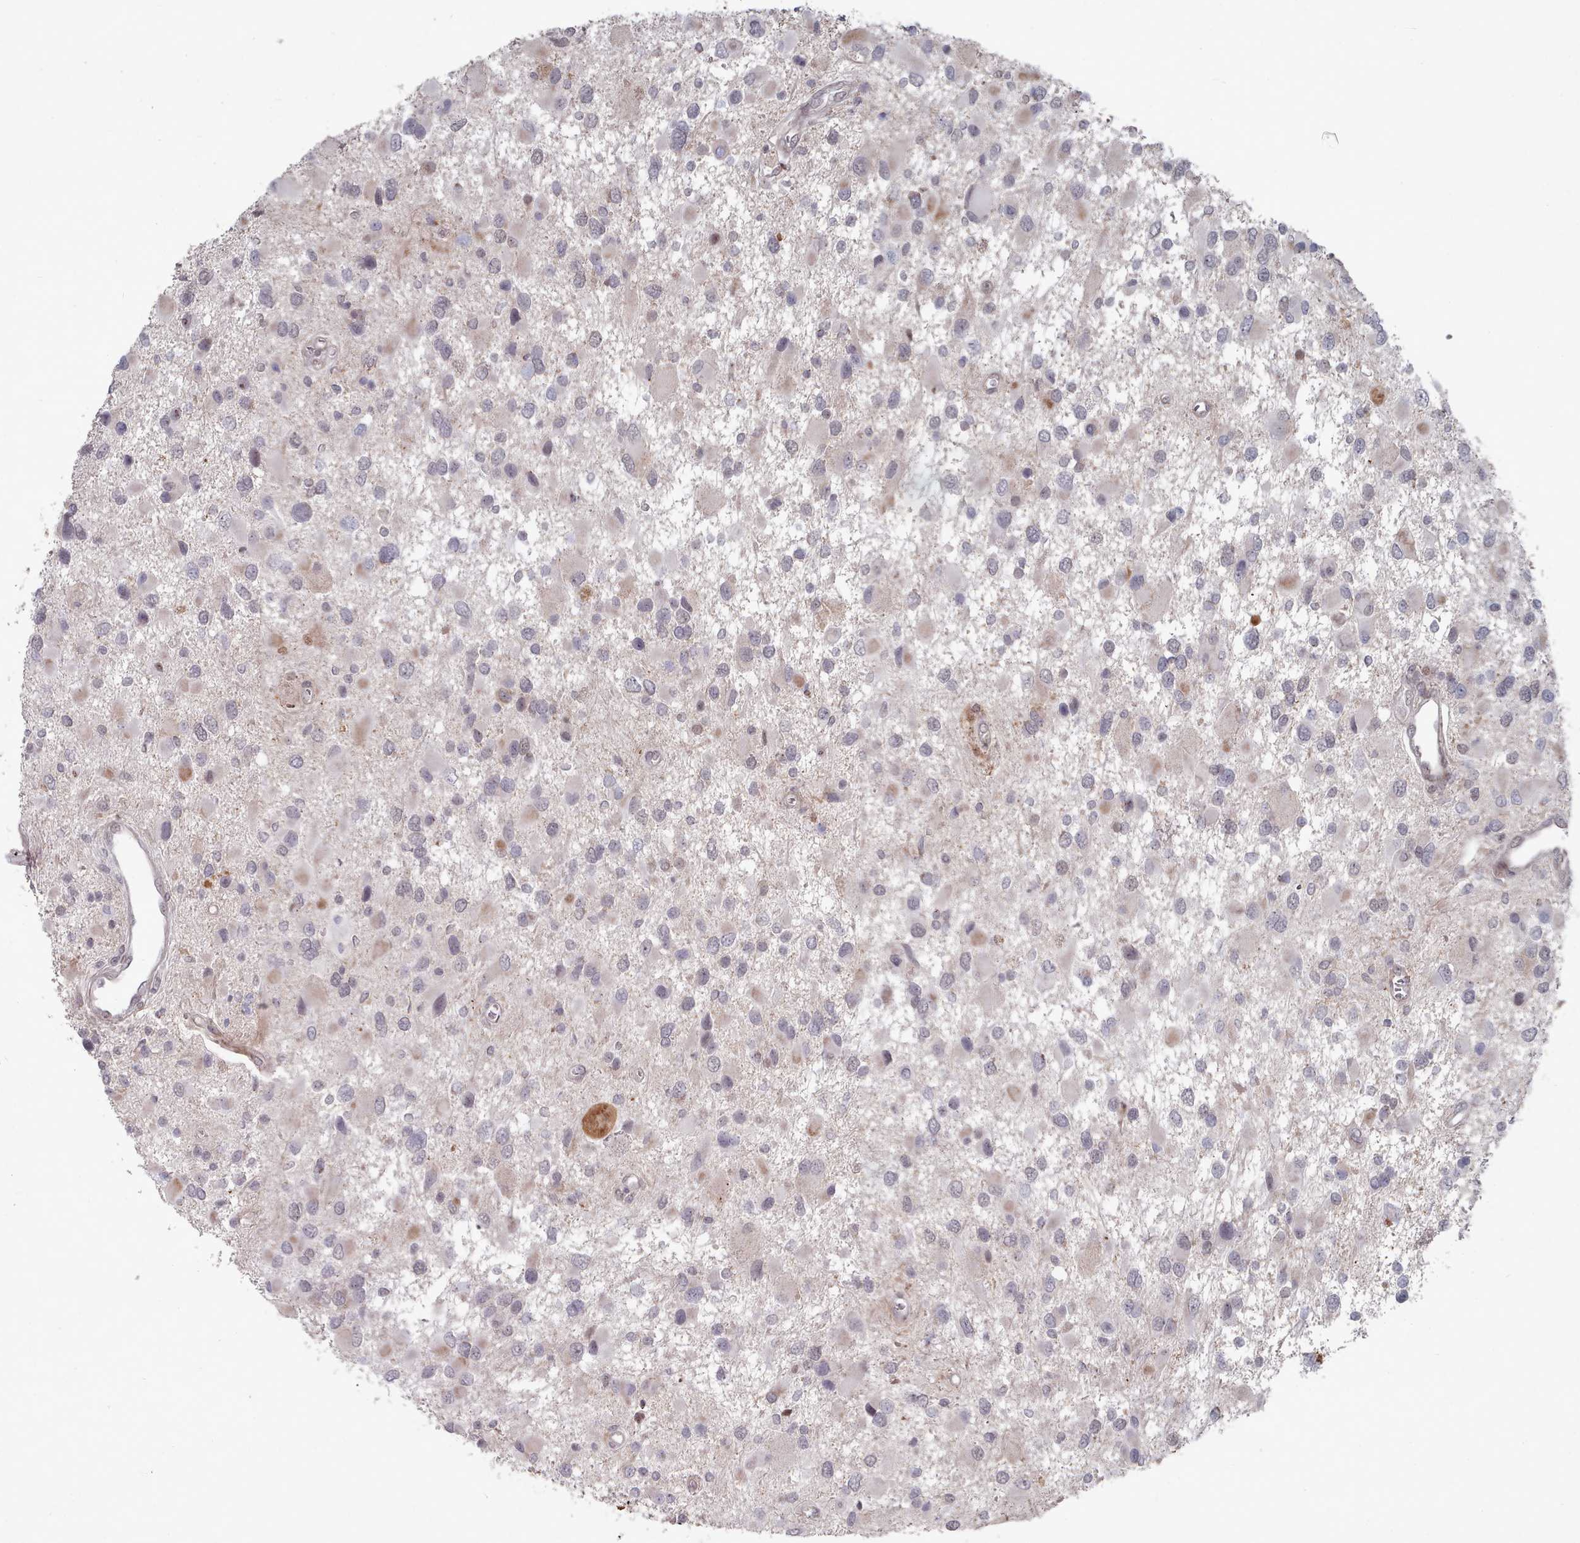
{"staining": {"intensity": "negative", "quantity": "none", "location": "none"}, "tissue": "glioma", "cell_type": "Tumor cells", "image_type": "cancer", "snomed": [{"axis": "morphology", "description": "Glioma, malignant, High grade"}, {"axis": "topography", "description": "Brain"}], "caption": "Immunohistochemistry of malignant glioma (high-grade) demonstrates no staining in tumor cells.", "gene": "CPSF4", "patient": {"sex": "male", "age": 53}}